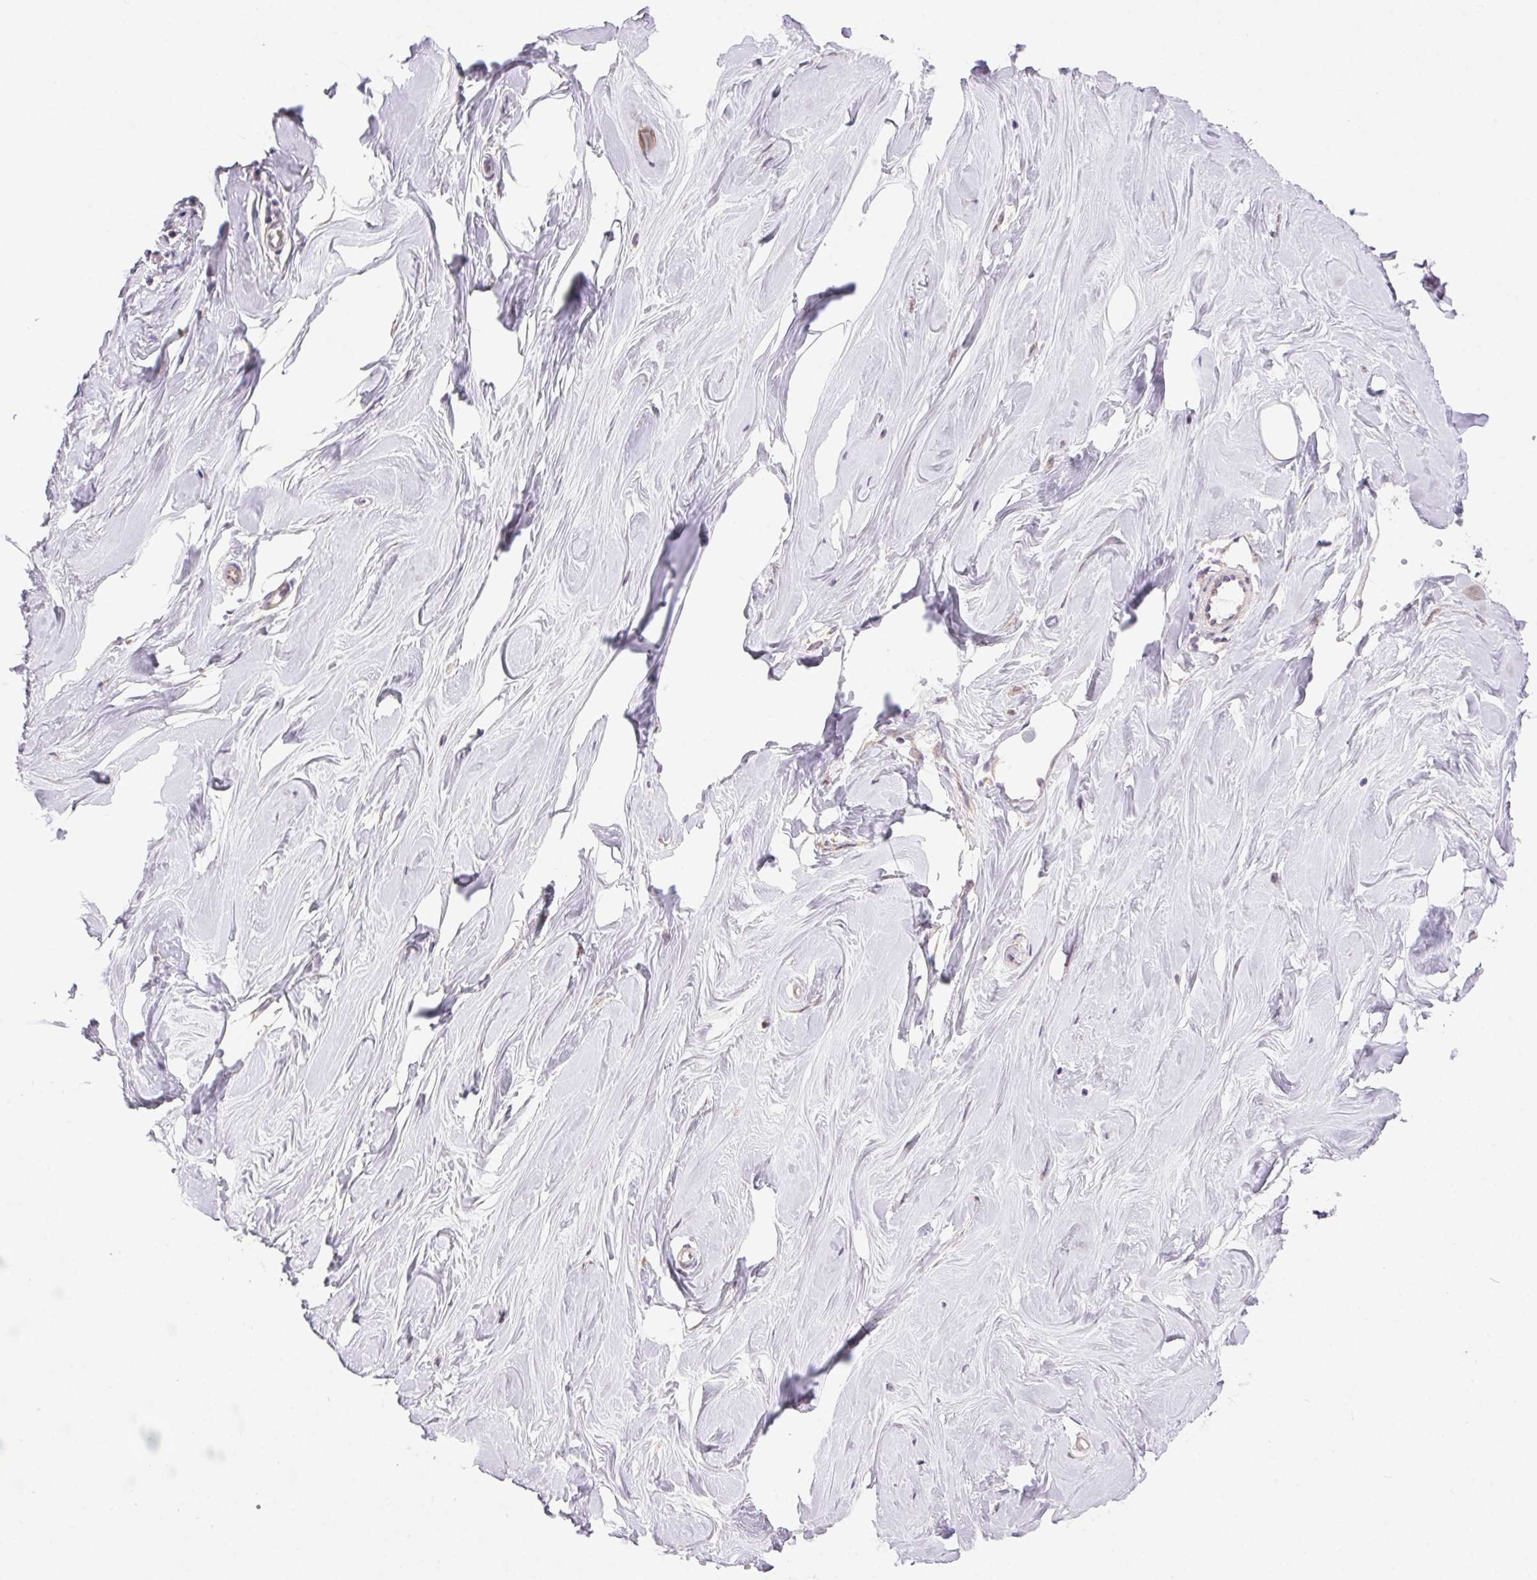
{"staining": {"intensity": "negative", "quantity": "none", "location": "none"}, "tissue": "breast", "cell_type": "Adipocytes", "image_type": "normal", "snomed": [{"axis": "morphology", "description": "Normal tissue, NOS"}, {"axis": "topography", "description": "Breast"}], "caption": "There is no significant positivity in adipocytes of breast. (Brightfield microscopy of DAB (3,3'-diaminobenzidine) IHC at high magnification).", "gene": "SYT11", "patient": {"sex": "female", "age": 27}}